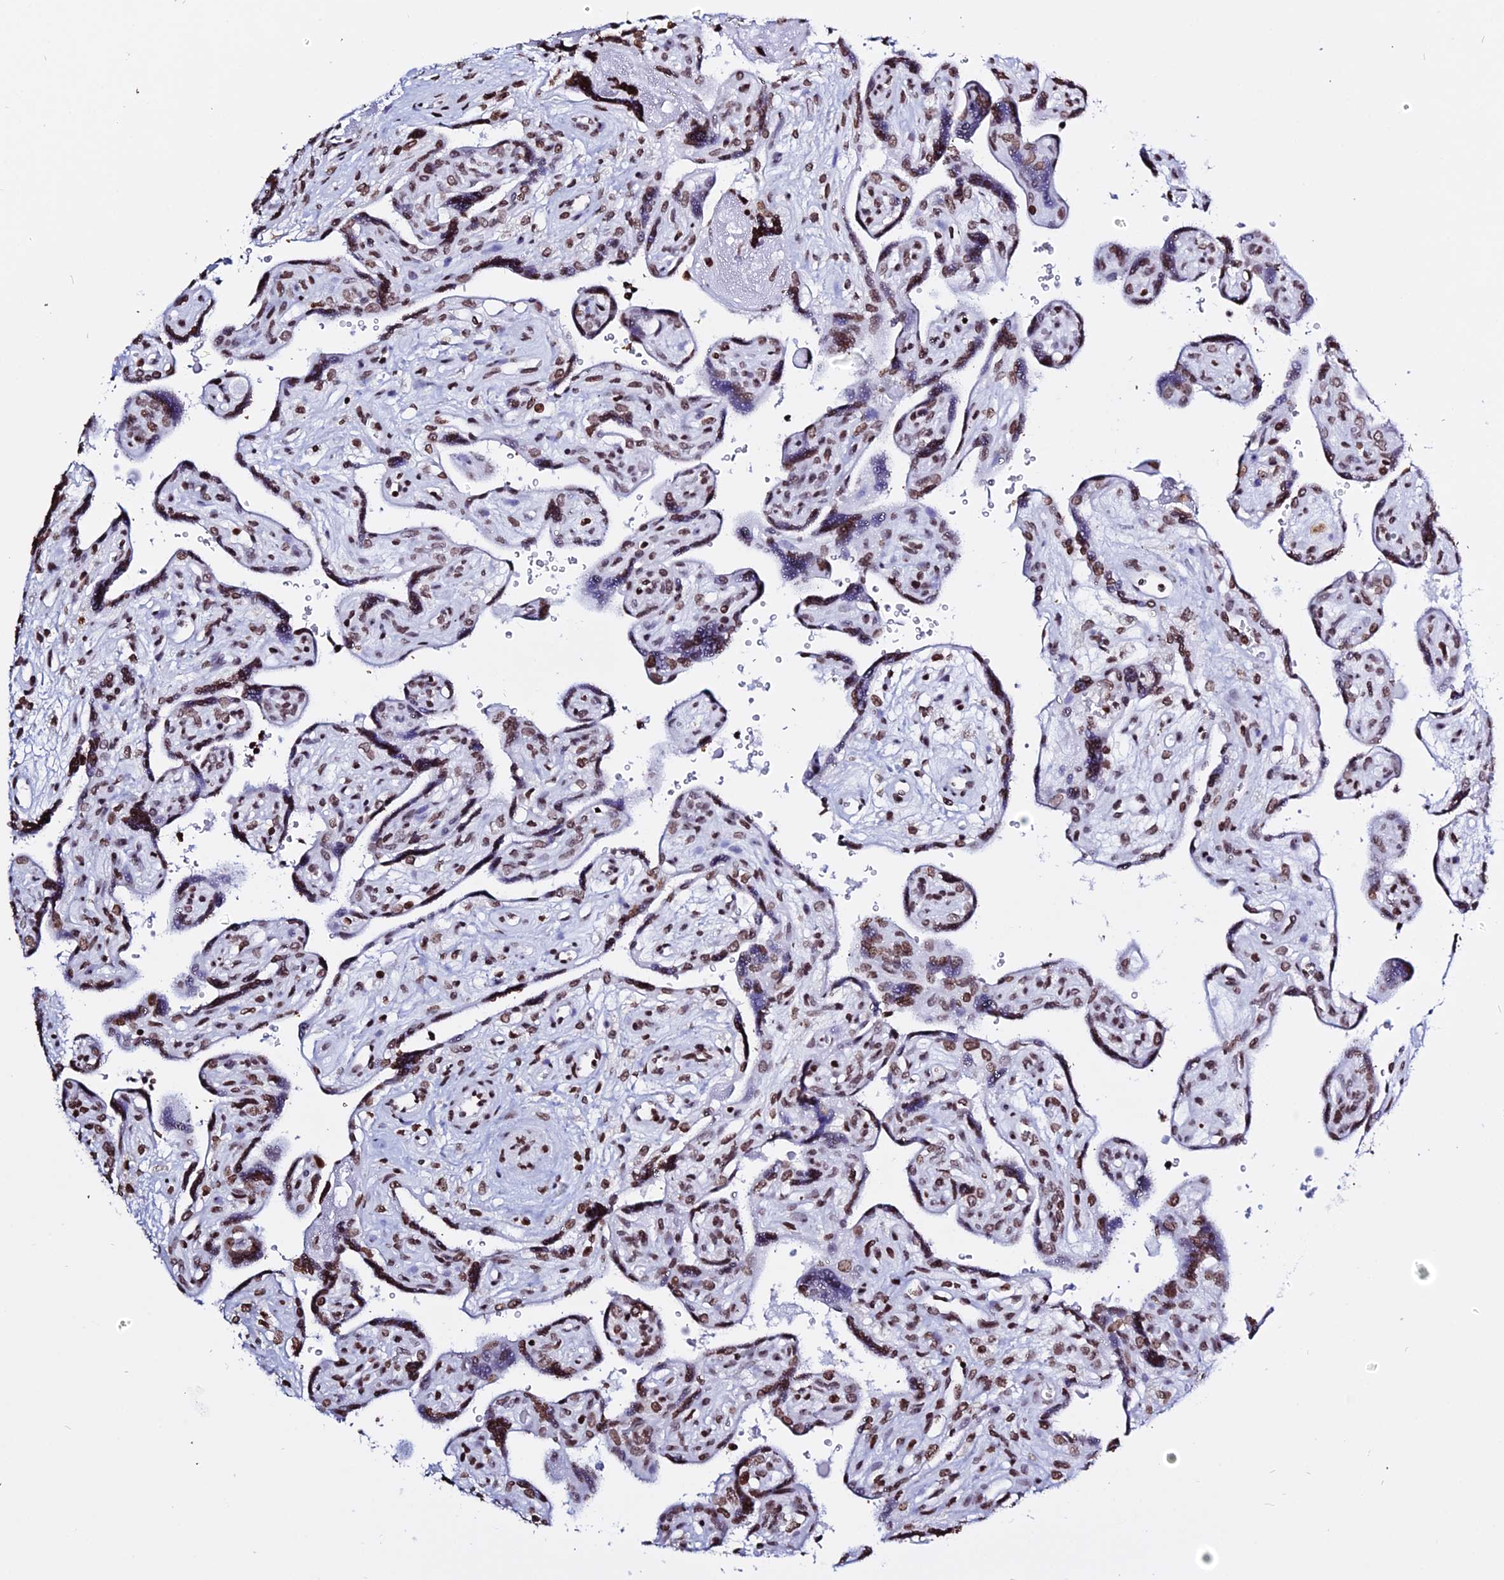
{"staining": {"intensity": "moderate", "quantity": "<25%", "location": "nuclear"}, "tissue": "placenta", "cell_type": "Decidual cells", "image_type": "normal", "snomed": [{"axis": "morphology", "description": "Normal tissue, NOS"}, {"axis": "topography", "description": "Placenta"}], "caption": "Protein expression analysis of benign placenta reveals moderate nuclear positivity in about <25% of decidual cells.", "gene": "ENSG00000282988", "patient": {"sex": "female", "age": 39}}